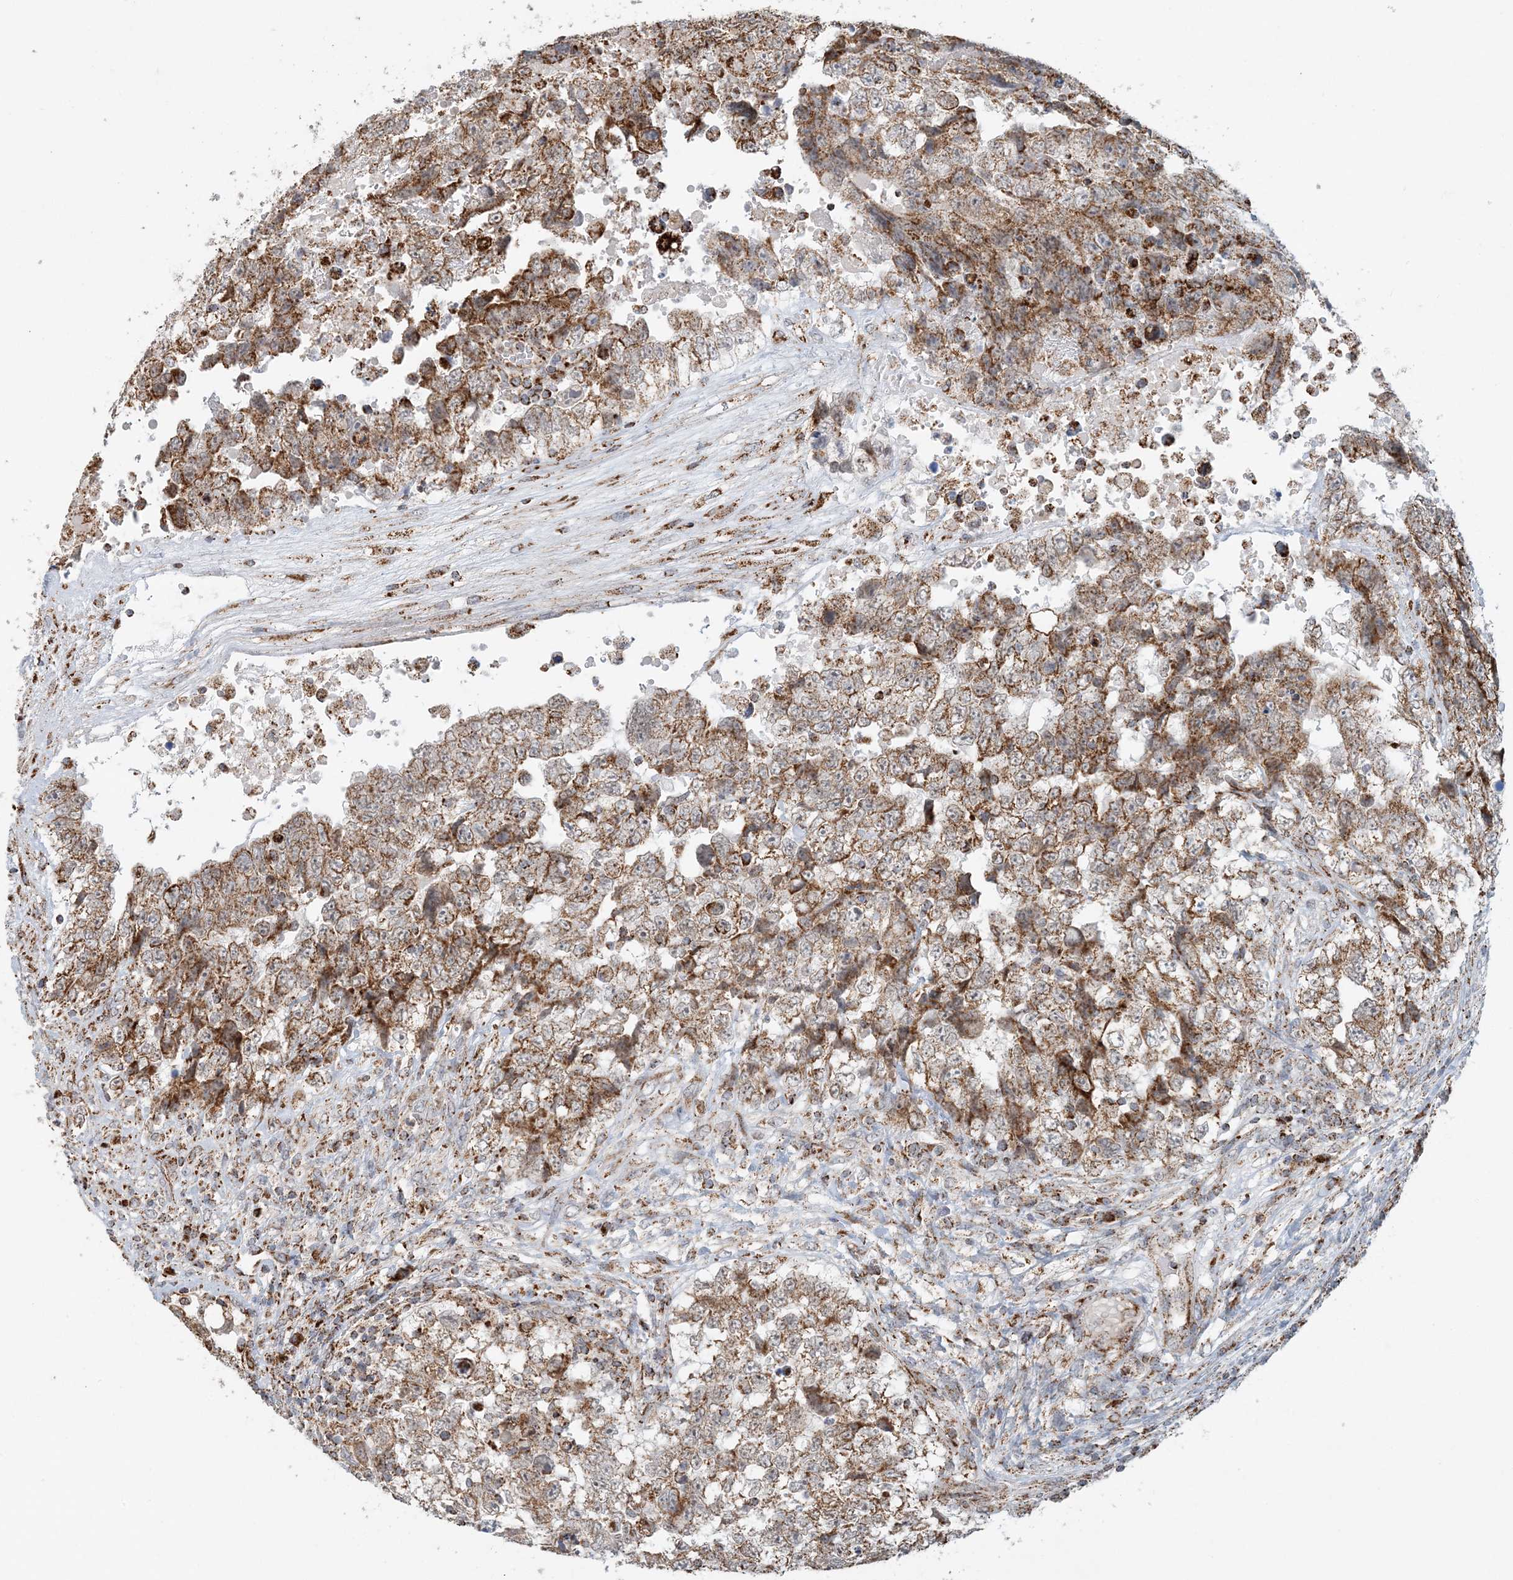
{"staining": {"intensity": "moderate", "quantity": ">75%", "location": "cytoplasmic/membranous"}, "tissue": "testis cancer", "cell_type": "Tumor cells", "image_type": "cancer", "snomed": [{"axis": "morphology", "description": "Carcinoma, Embryonal, NOS"}, {"axis": "topography", "description": "Testis"}], "caption": "An IHC image of tumor tissue is shown. Protein staining in brown shows moderate cytoplasmic/membranous positivity in testis cancer within tumor cells.", "gene": "MAN1A1", "patient": {"sex": "male", "age": 37}}